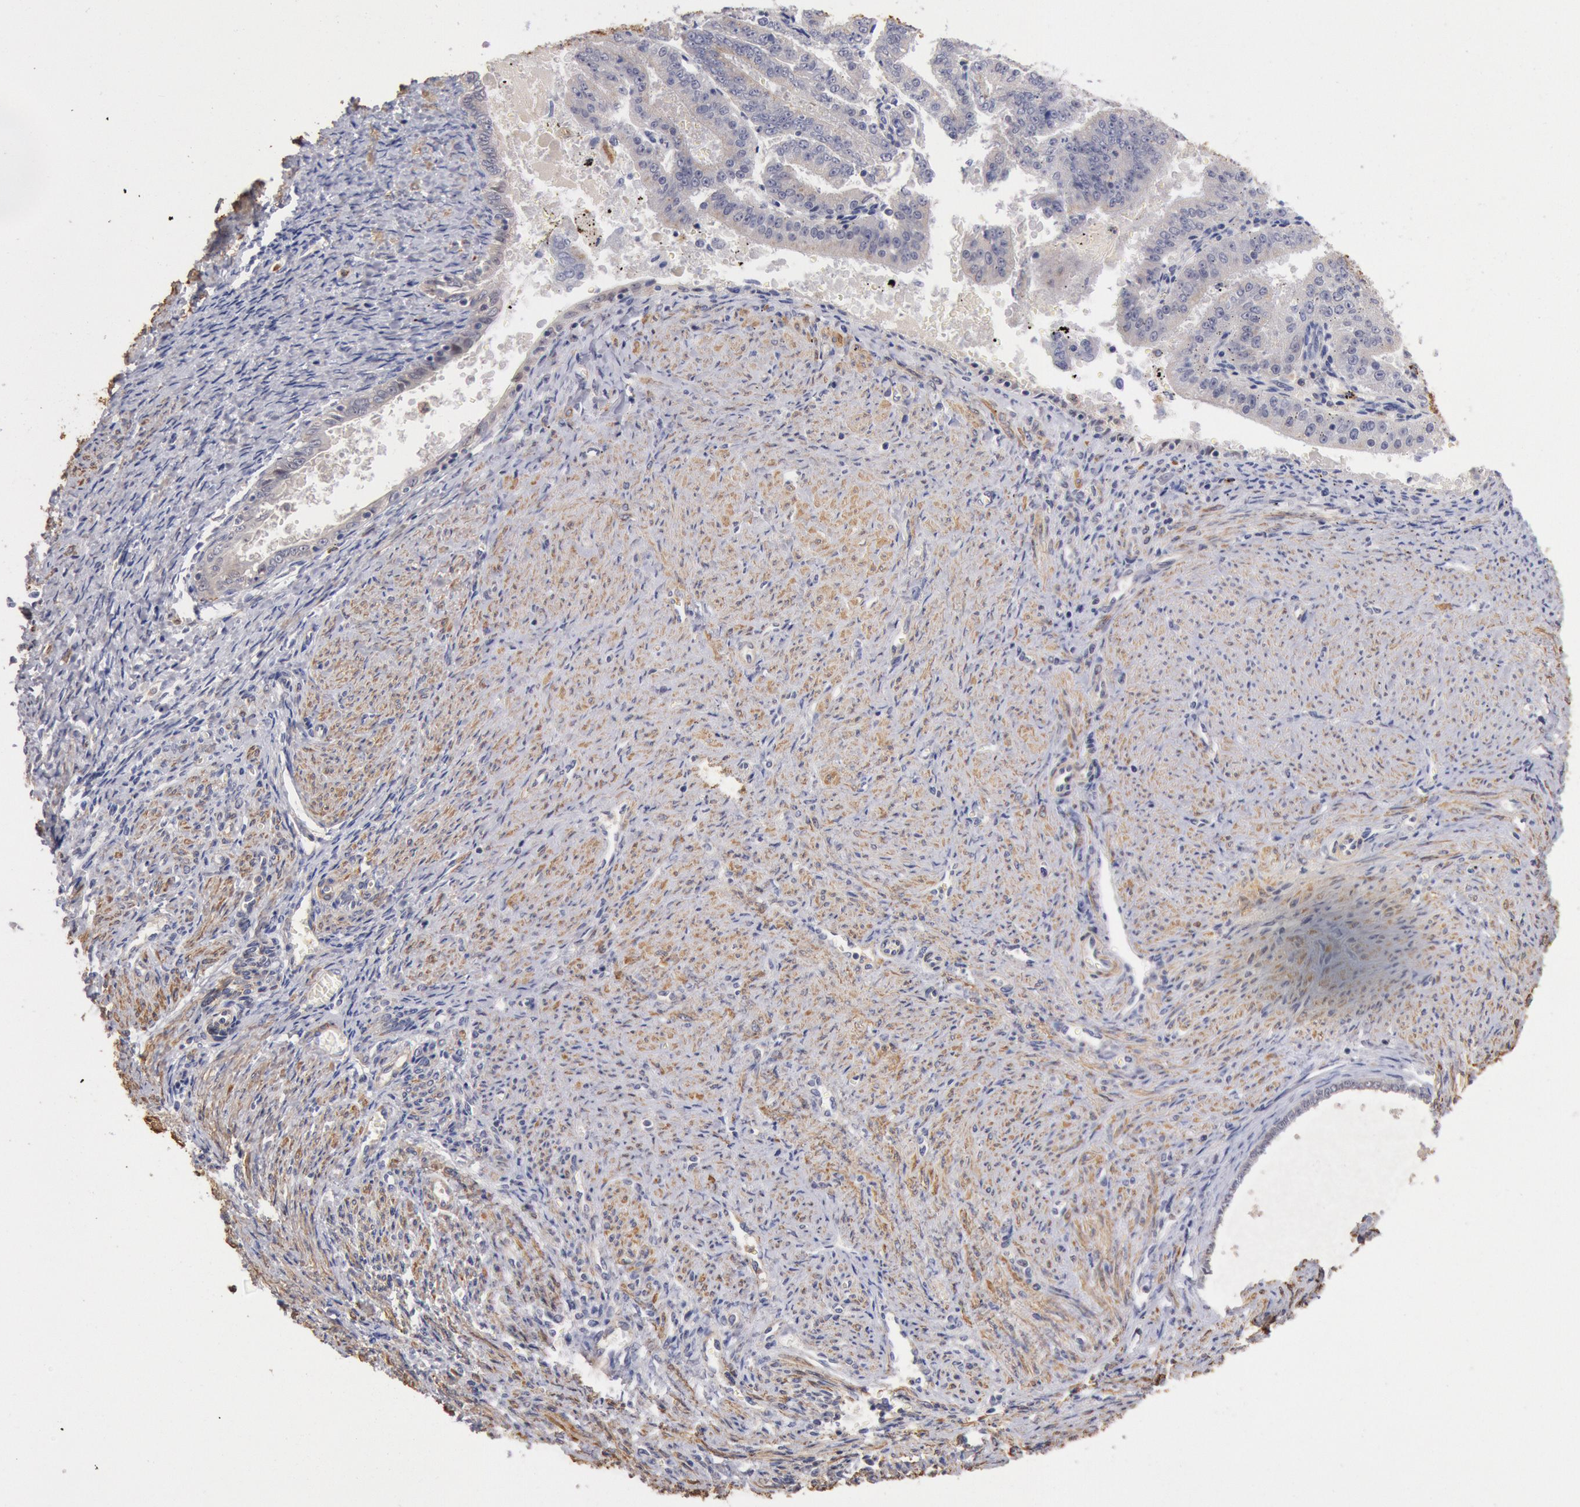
{"staining": {"intensity": "weak", "quantity": "<25%", "location": "cytoplasmic/membranous"}, "tissue": "endometrial cancer", "cell_type": "Tumor cells", "image_type": "cancer", "snomed": [{"axis": "morphology", "description": "Adenocarcinoma, NOS"}, {"axis": "topography", "description": "Endometrium"}], "caption": "High power microscopy histopathology image of an immunohistochemistry micrograph of endometrial cancer (adenocarcinoma), revealing no significant positivity in tumor cells.", "gene": "TMED8", "patient": {"sex": "female", "age": 66}}